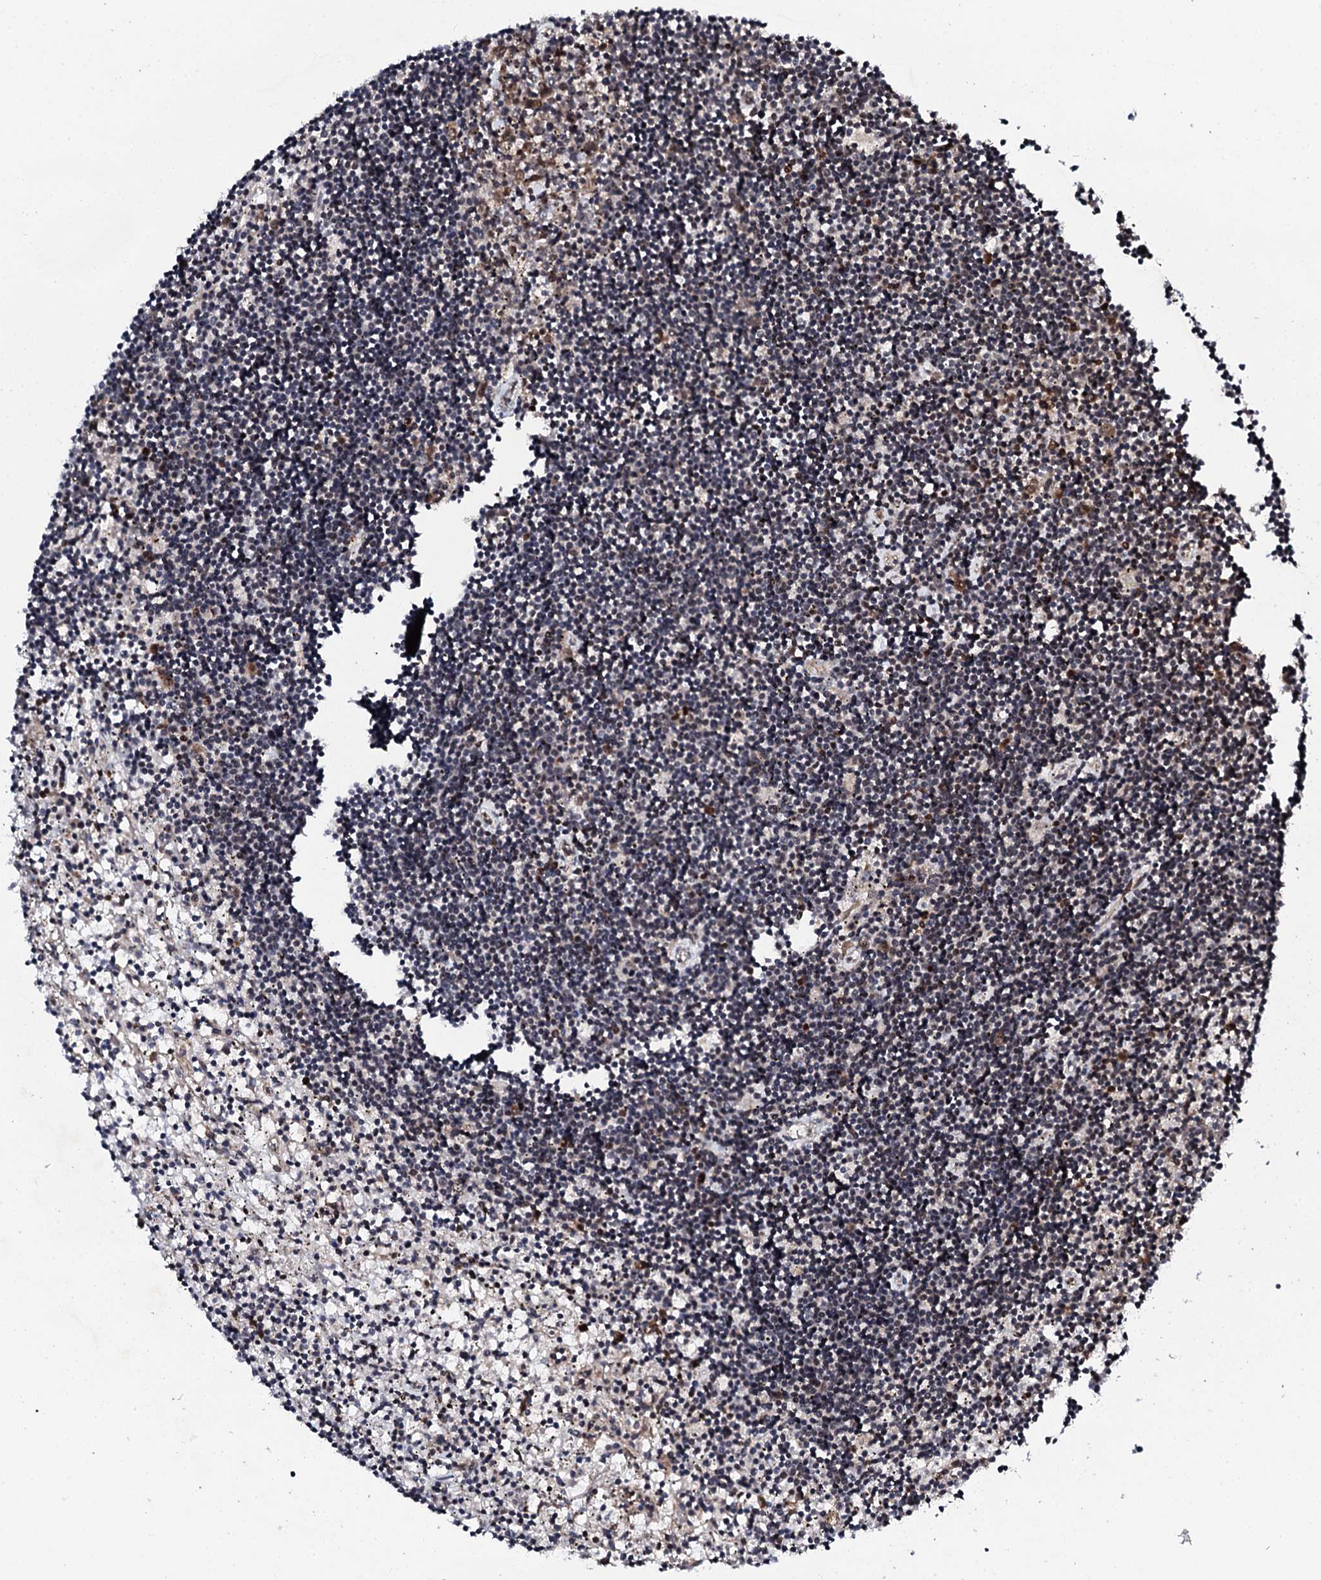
{"staining": {"intensity": "weak", "quantity": "<25%", "location": "cytoplasmic/membranous,nuclear"}, "tissue": "lymphoma", "cell_type": "Tumor cells", "image_type": "cancer", "snomed": [{"axis": "morphology", "description": "Malignant lymphoma, non-Hodgkin's type, Low grade"}, {"axis": "topography", "description": "Spleen"}], "caption": "Tumor cells show no significant positivity in lymphoma.", "gene": "FAM111A", "patient": {"sex": "male", "age": 76}}